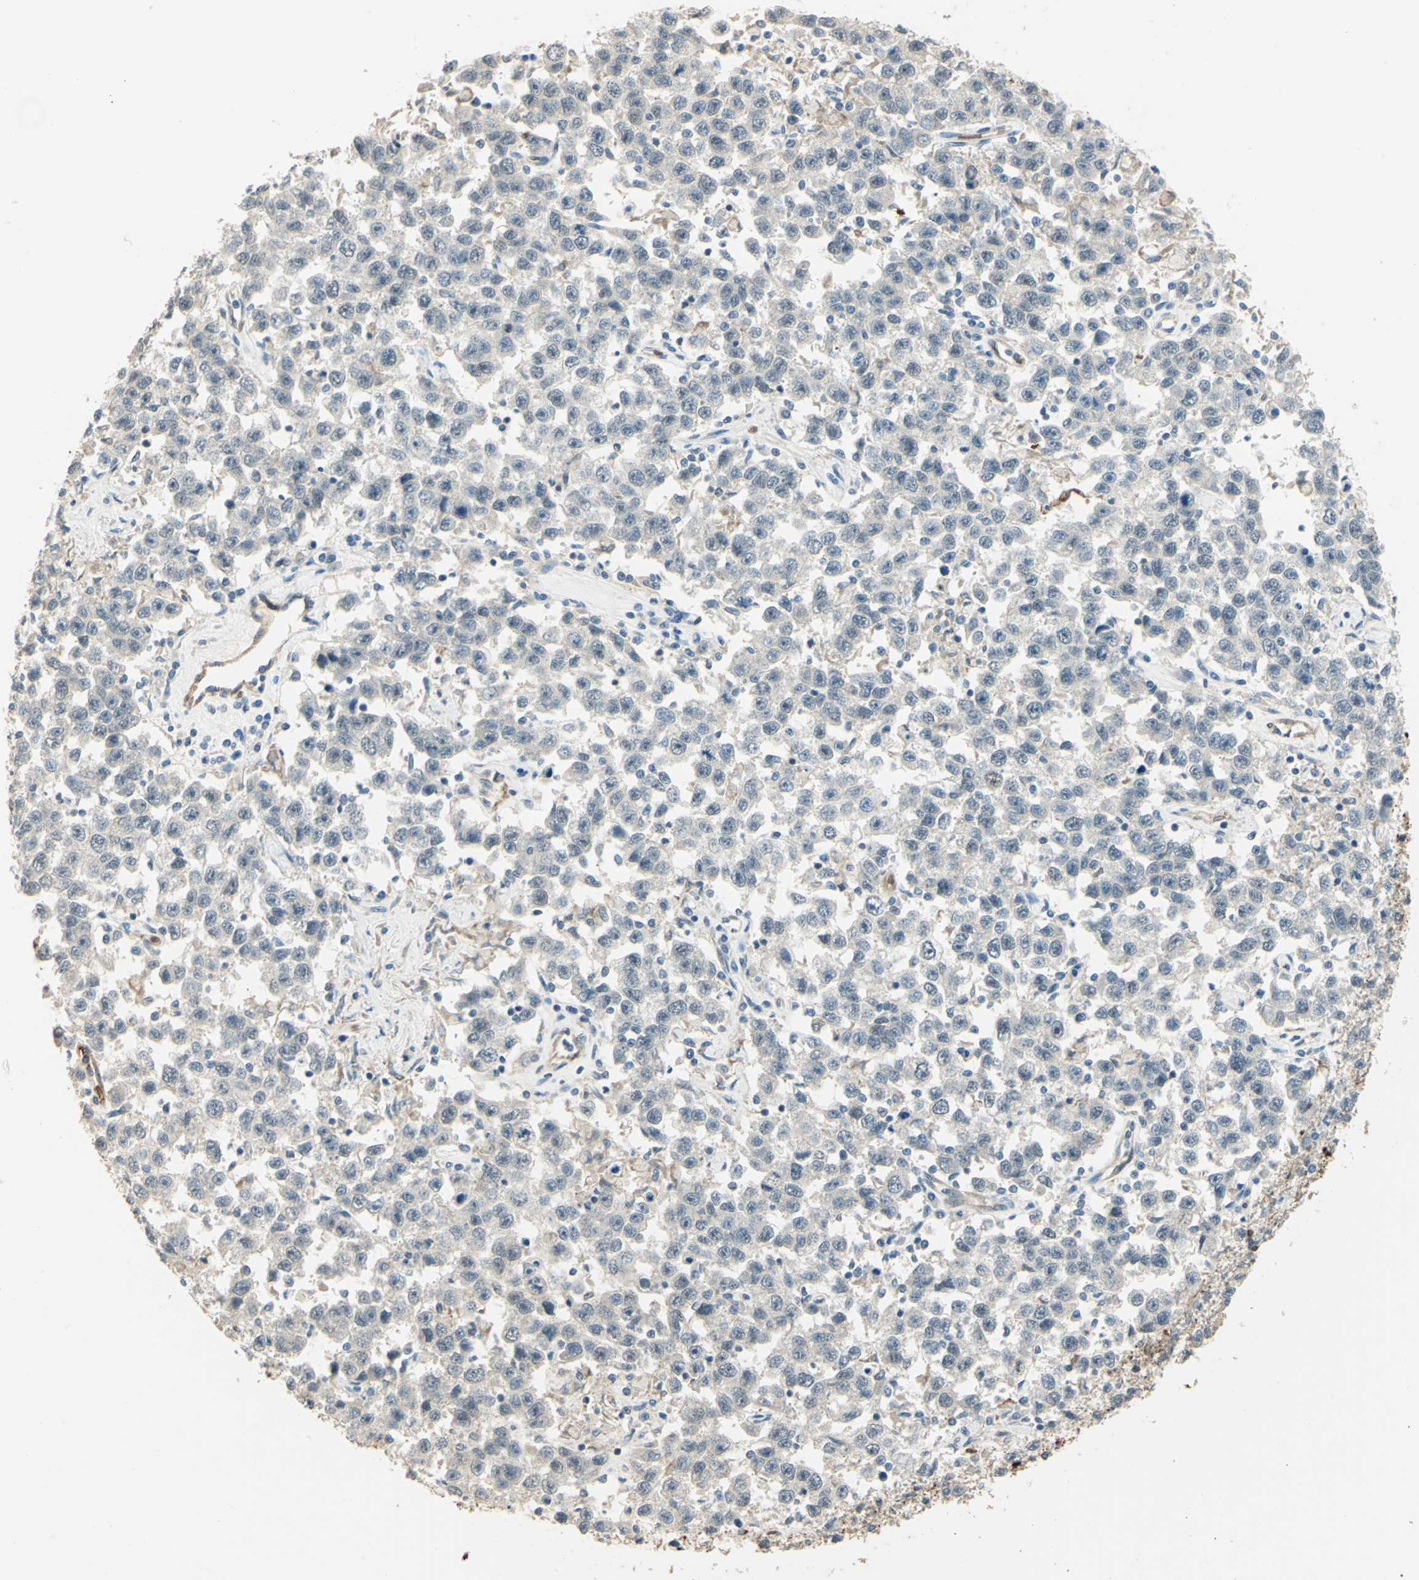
{"staining": {"intensity": "negative", "quantity": "none", "location": "none"}, "tissue": "testis cancer", "cell_type": "Tumor cells", "image_type": "cancer", "snomed": [{"axis": "morphology", "description": "Seminoma, NOS"}, {"axis": "topography", "description": "Testis"}], "caption": "Tumor cells show no significant expression in seminoma (testis).", "gene": "DDAH1", "patient": {"sex": "male", "age": 41}}